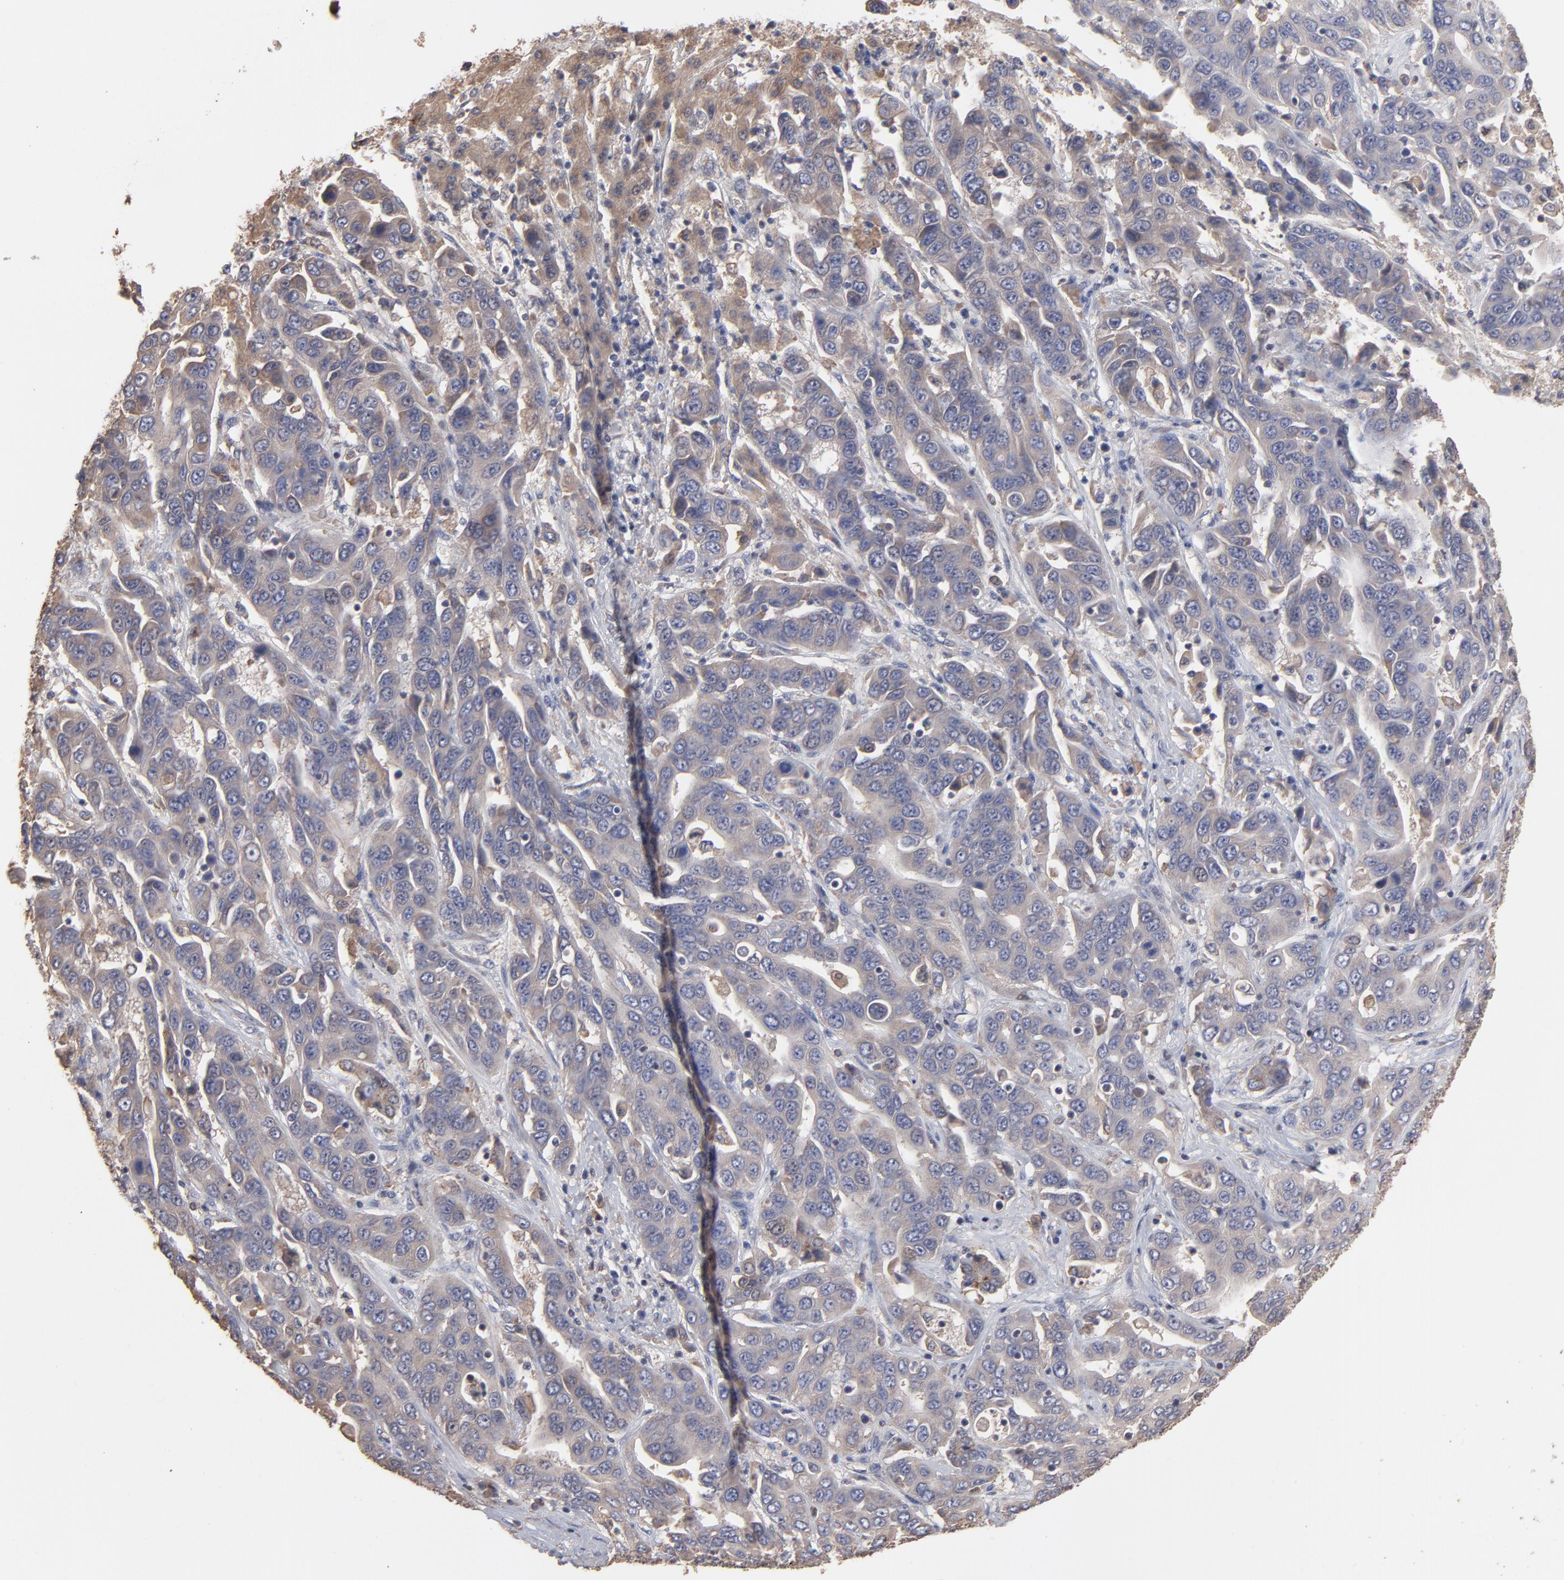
{"staining": {"intensity": "moderate", "quantity": ">75%", "location": "cytoplasmic/membranous"}, "tissue": "liver cancer", "cell_type": "Tumor cells", "image_type": "cancer", "snomed": [{"axis": "morphology", "description": "Cholangiocarcinoma"}, {"axis": "topography", "description": "Liver"}], "caption": "The micrograph exhibits a brown stain indicating the presence of a protein in the cytoplasmic/membranous of tumor cells in liver cancer (cholangiocarcinoma).", "gene": "TANGO2", "patient": {"sex": "female", "age": 52}}